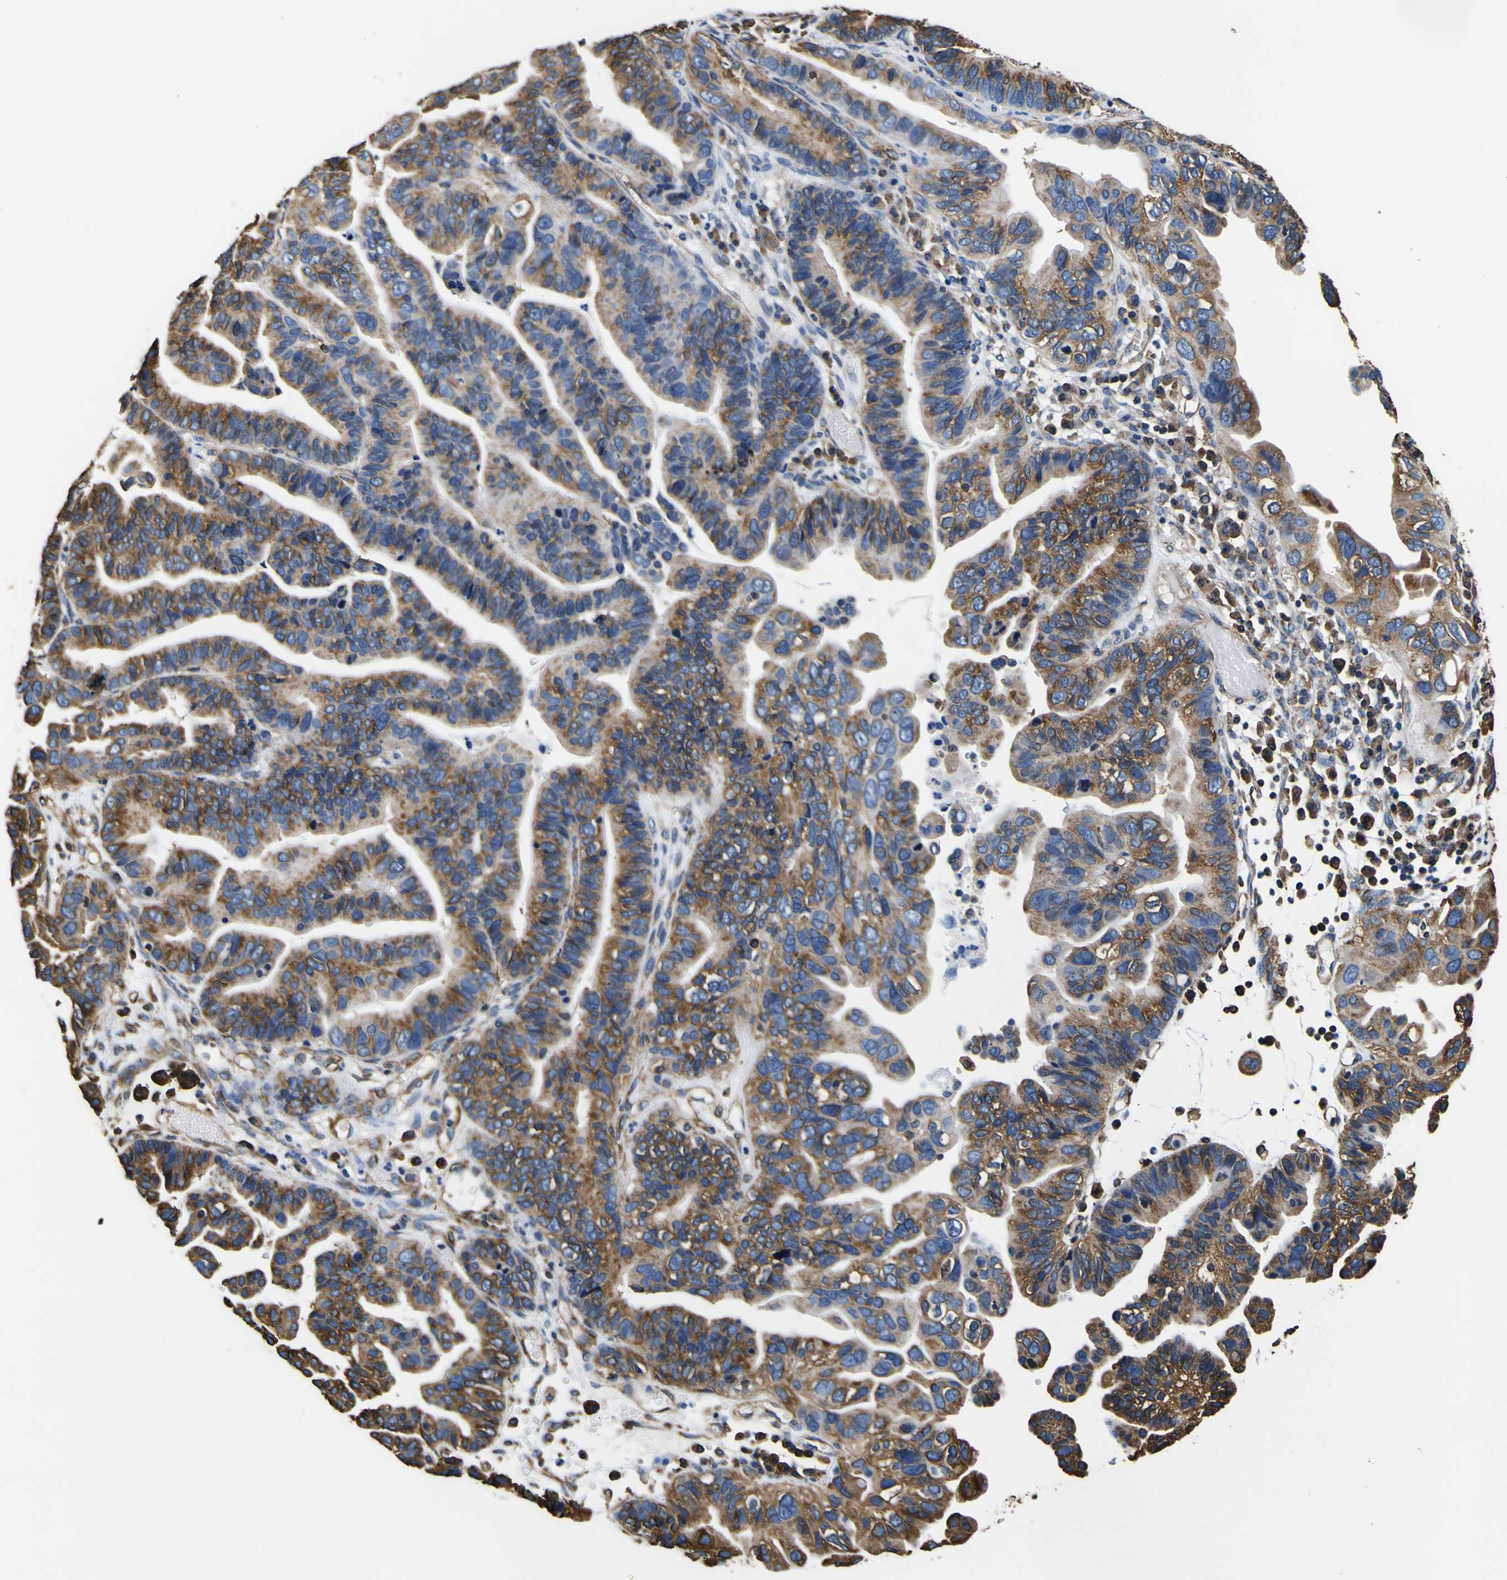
{"staining": {"intensity": "moderate", "quantity": ">75%", "location": "cytoplasmic/membranous"}, "tissue": "ovarian cancer", "cell_type": "Tumor cells", "image_type": "cancer", "snomed": [{"axis": "morphology", "description": "Cystadenocarcinoma, serous, NOS"}, {"axis": "topography", "description": "Ovary"}], "caption": "The histopathology image exhibits staining of ovarian cancer (serous cystadenocarcinoma), revealing moderate cytoplasmic/membranous protein positivity (brown color) within tumor cells.", "gene": "TUBA1B", "patient": {"sex": "female", "age": 56}}